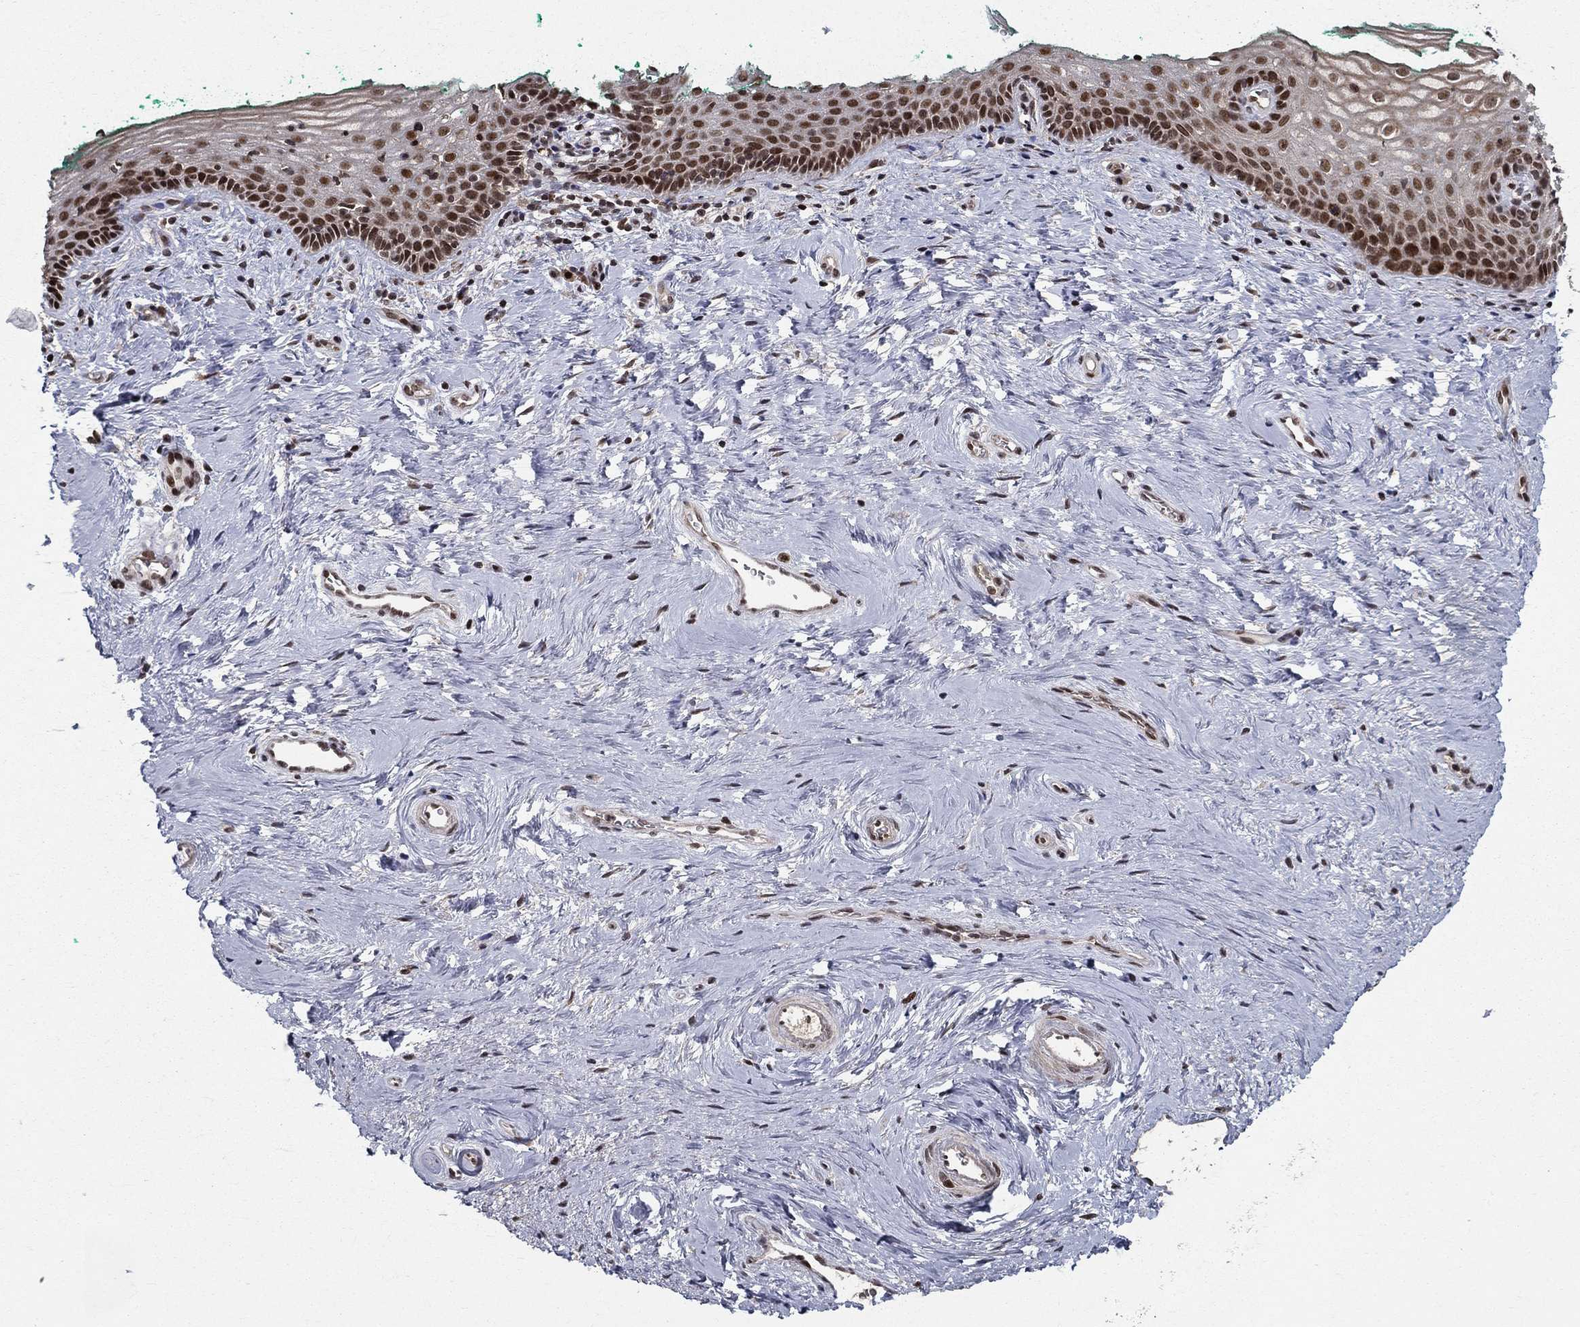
{"staining": {"intensity": "strong", "quantity": "25%-75%", "location": "cytoplasmic/membranous,nuclear"}, "tissue": "vagina", "cell_type": "Squamous epithelial cells", "image_type": "normal", "snomed": [{"axis": "morphology", "description": "Normal tissue, NOS"}, {"axis": "topography", "description": "Vagina"}], "caption": "Squamous epithelial cells display strong cytoplasmic/membranous,nuclear positivity in about 25%-75% of cells in normal vagina.", "gene": "CDCA7L", "patient": {"sex": "female", "age": 45}}